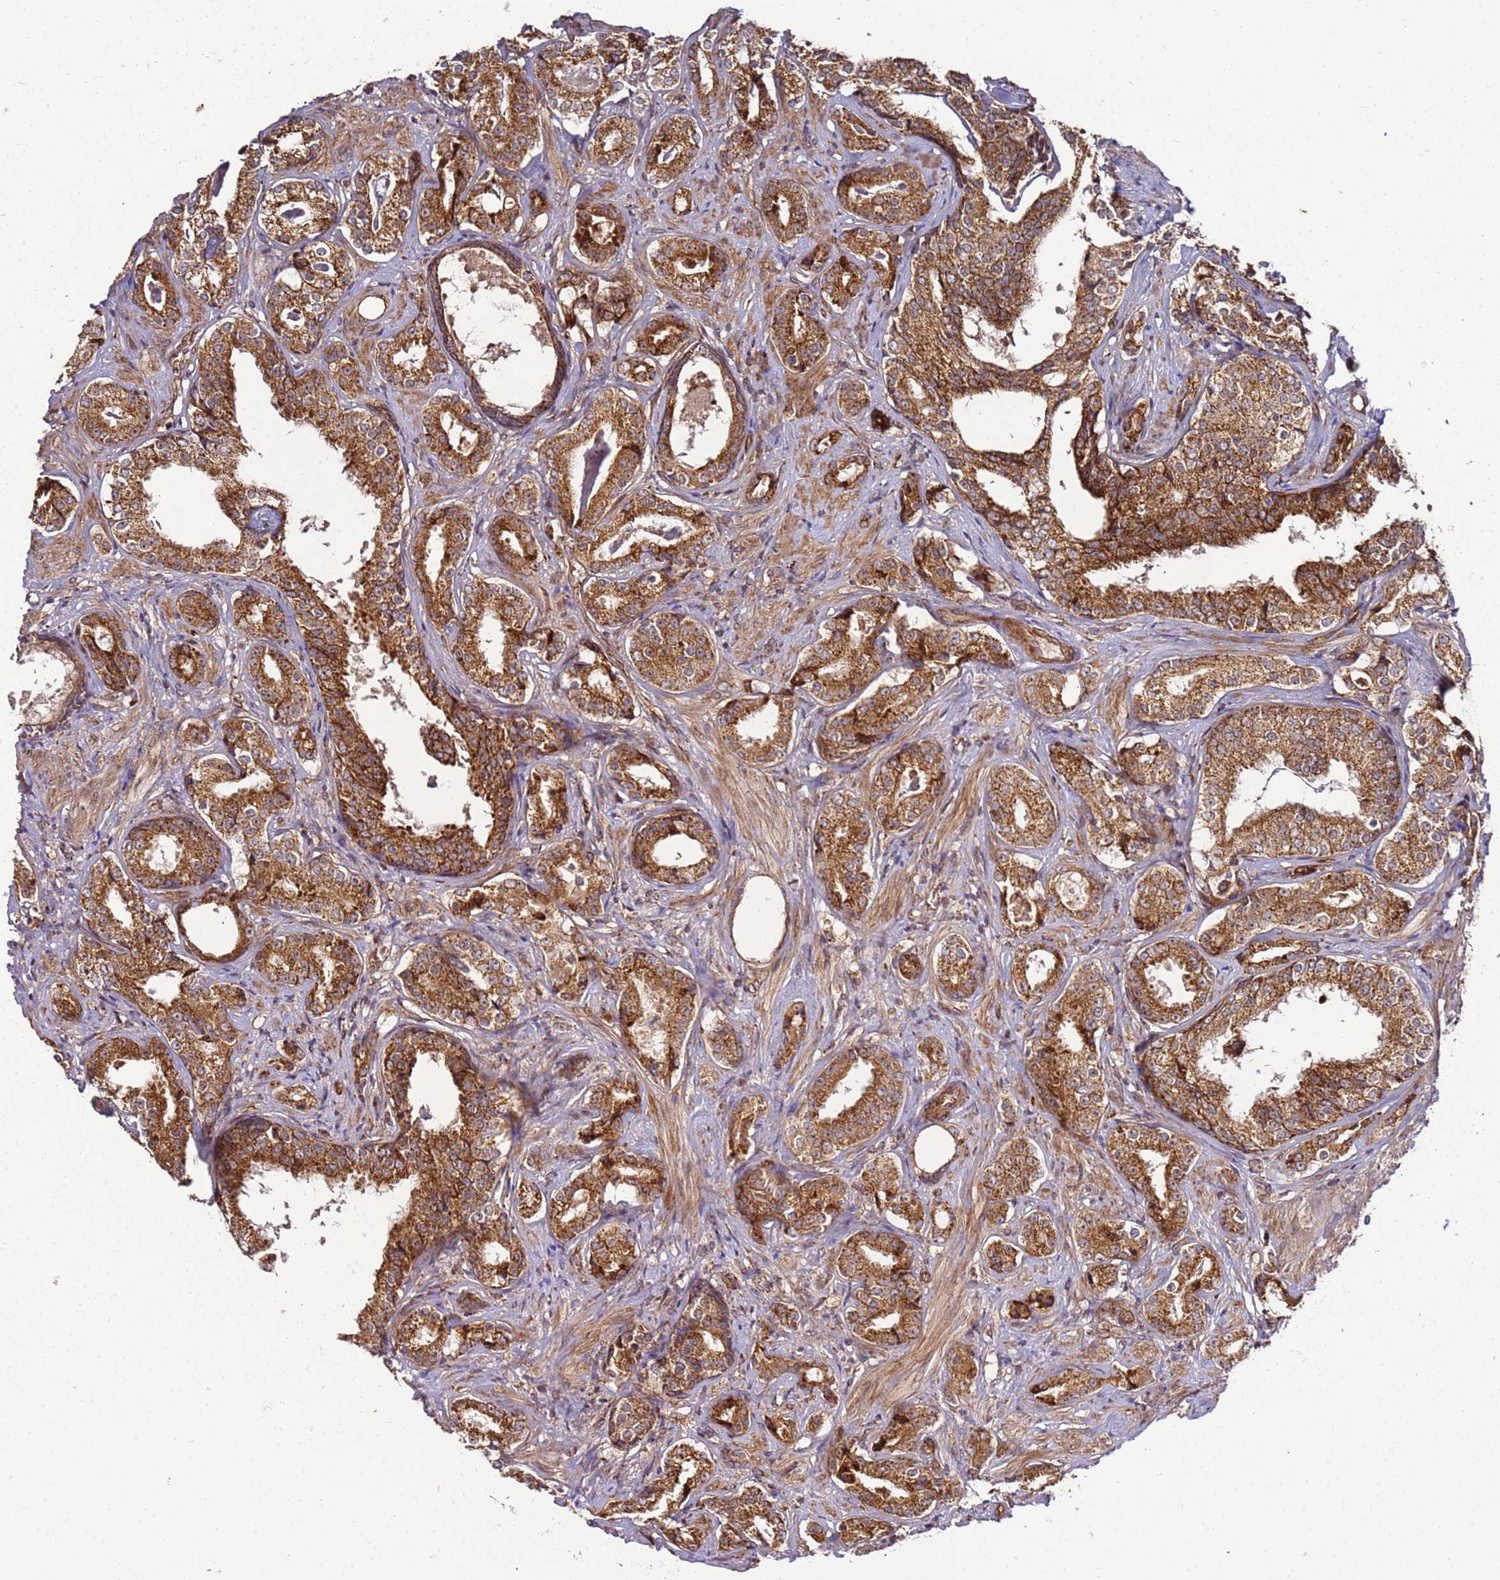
{"staining": {"intensity": "strong", "quantity": ">75%", "location": "cytoplasmic/membranous"}, "tissue": "prostate cancer", "cell_type": "Tumor cells", "image_type": "cancer", "snomed": [{"axis": "morphology", "description": "Adenocarcinoma, High grade"}, {"axis": "topography", "description": "Prostate"}], "caption": "Prostate cancer was stained to show a protein in brown. There is high levels of strong cytoplasmic/membranous expression in about >75% of tumor cells.", "gene": "TM2D2", "patient": {"sex": "male", "age": 58}}